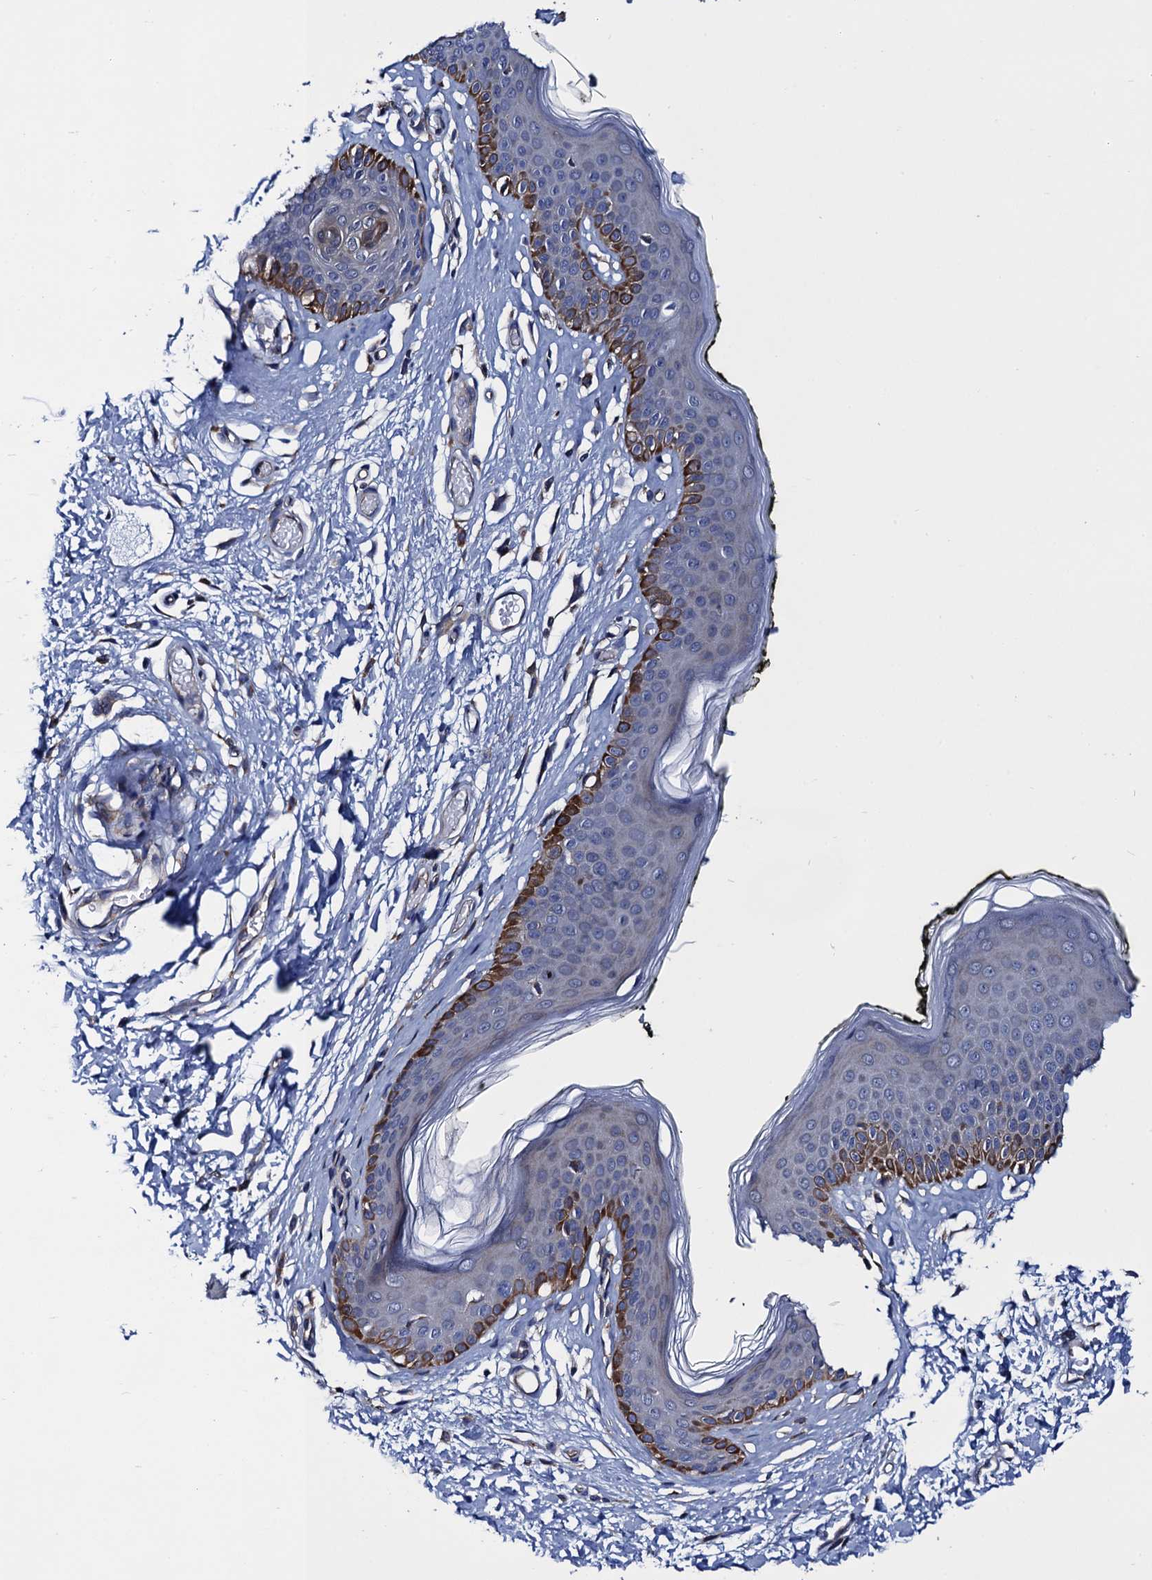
{"staining": {"intensity": "moderate", "quantity": "<25%", "location": "cytoplasmic/membranous"}, "tissue": "skin", "cell_type": "Epidermal cells", "image_type": "normal", "snomed": [{"axis": "morphology", "description": "Normal tissue, NOS"}, {"axis": "morphology", "description": "Inflammation, NOS"}, {"axis": "topography", "description": "Vulva"}], "caption": "Unremarkable skin reveals moderate cytoplasmic/membranous expression in about <25% of epidermal cells (Stains: DAB in brown, nuclei in blue, Microscopy: brightfield microscopy at high magnification)..", "gene": "PGLS", "patient": {"sex": "female", "age": 84}}